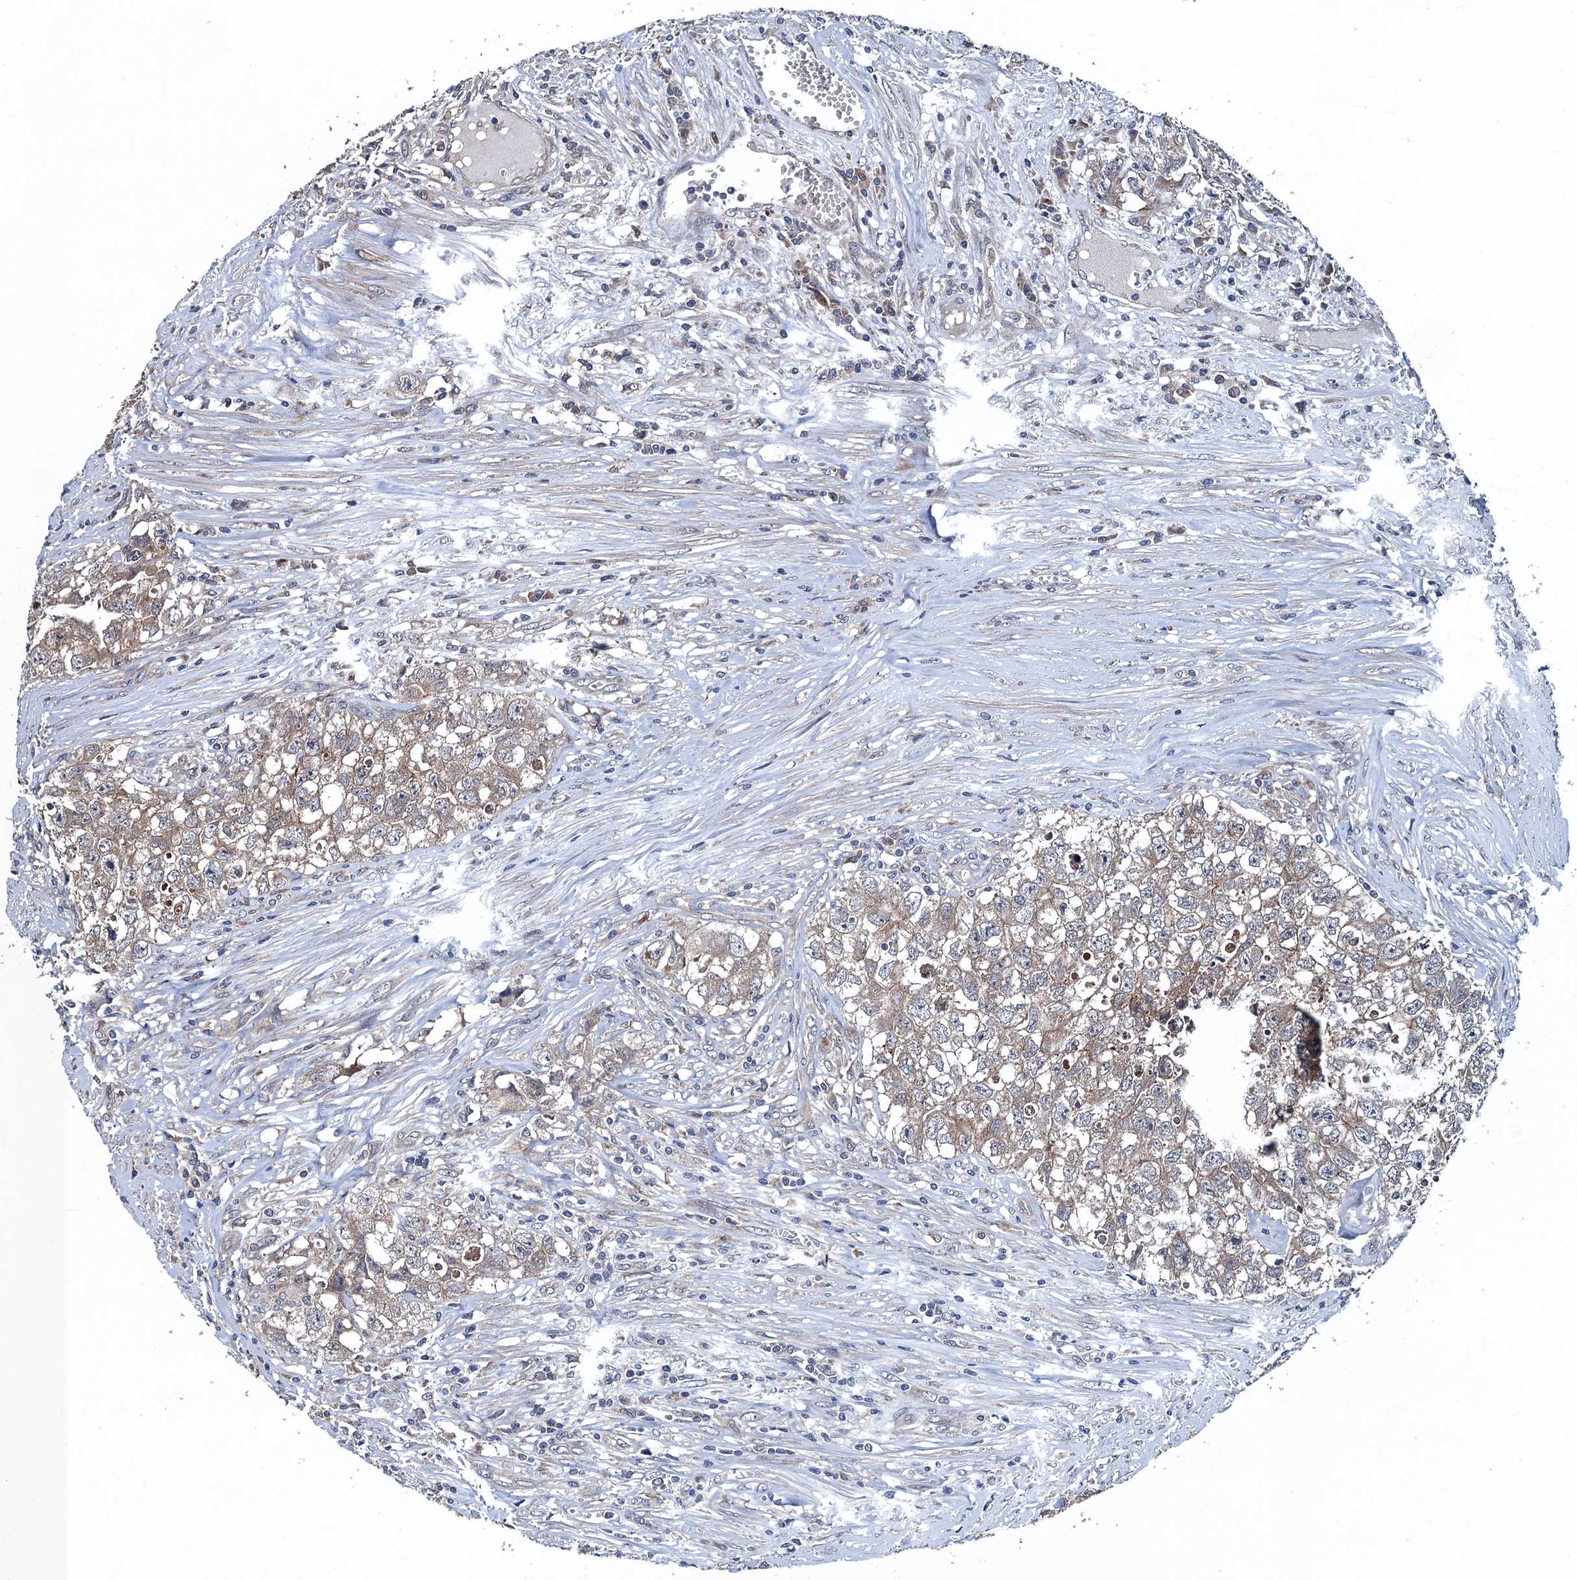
{"staining": {"intensity": "moderate", "quantity": "25%-75%", "location": "cytoplasmic/membranous"}, "tissue": "testis cancer", "cell_type": "Tumor cells", "image_type": "cancer", "snomed": [{"axis": "morphology", "description": "Seminoma, NOS"}, {"axis": "morphology", "description": "Carcinoma, Embryonal, NOS"}, {"axis": "topography", "description": "Testis"}], "caption": "Testis cancer tissue displays moderate cytoplasmic/membranous expression in approximately 25%-75% of tumor cells", "gene": "BLTP3B", "patient": {"sex": "male", "age": 43}}